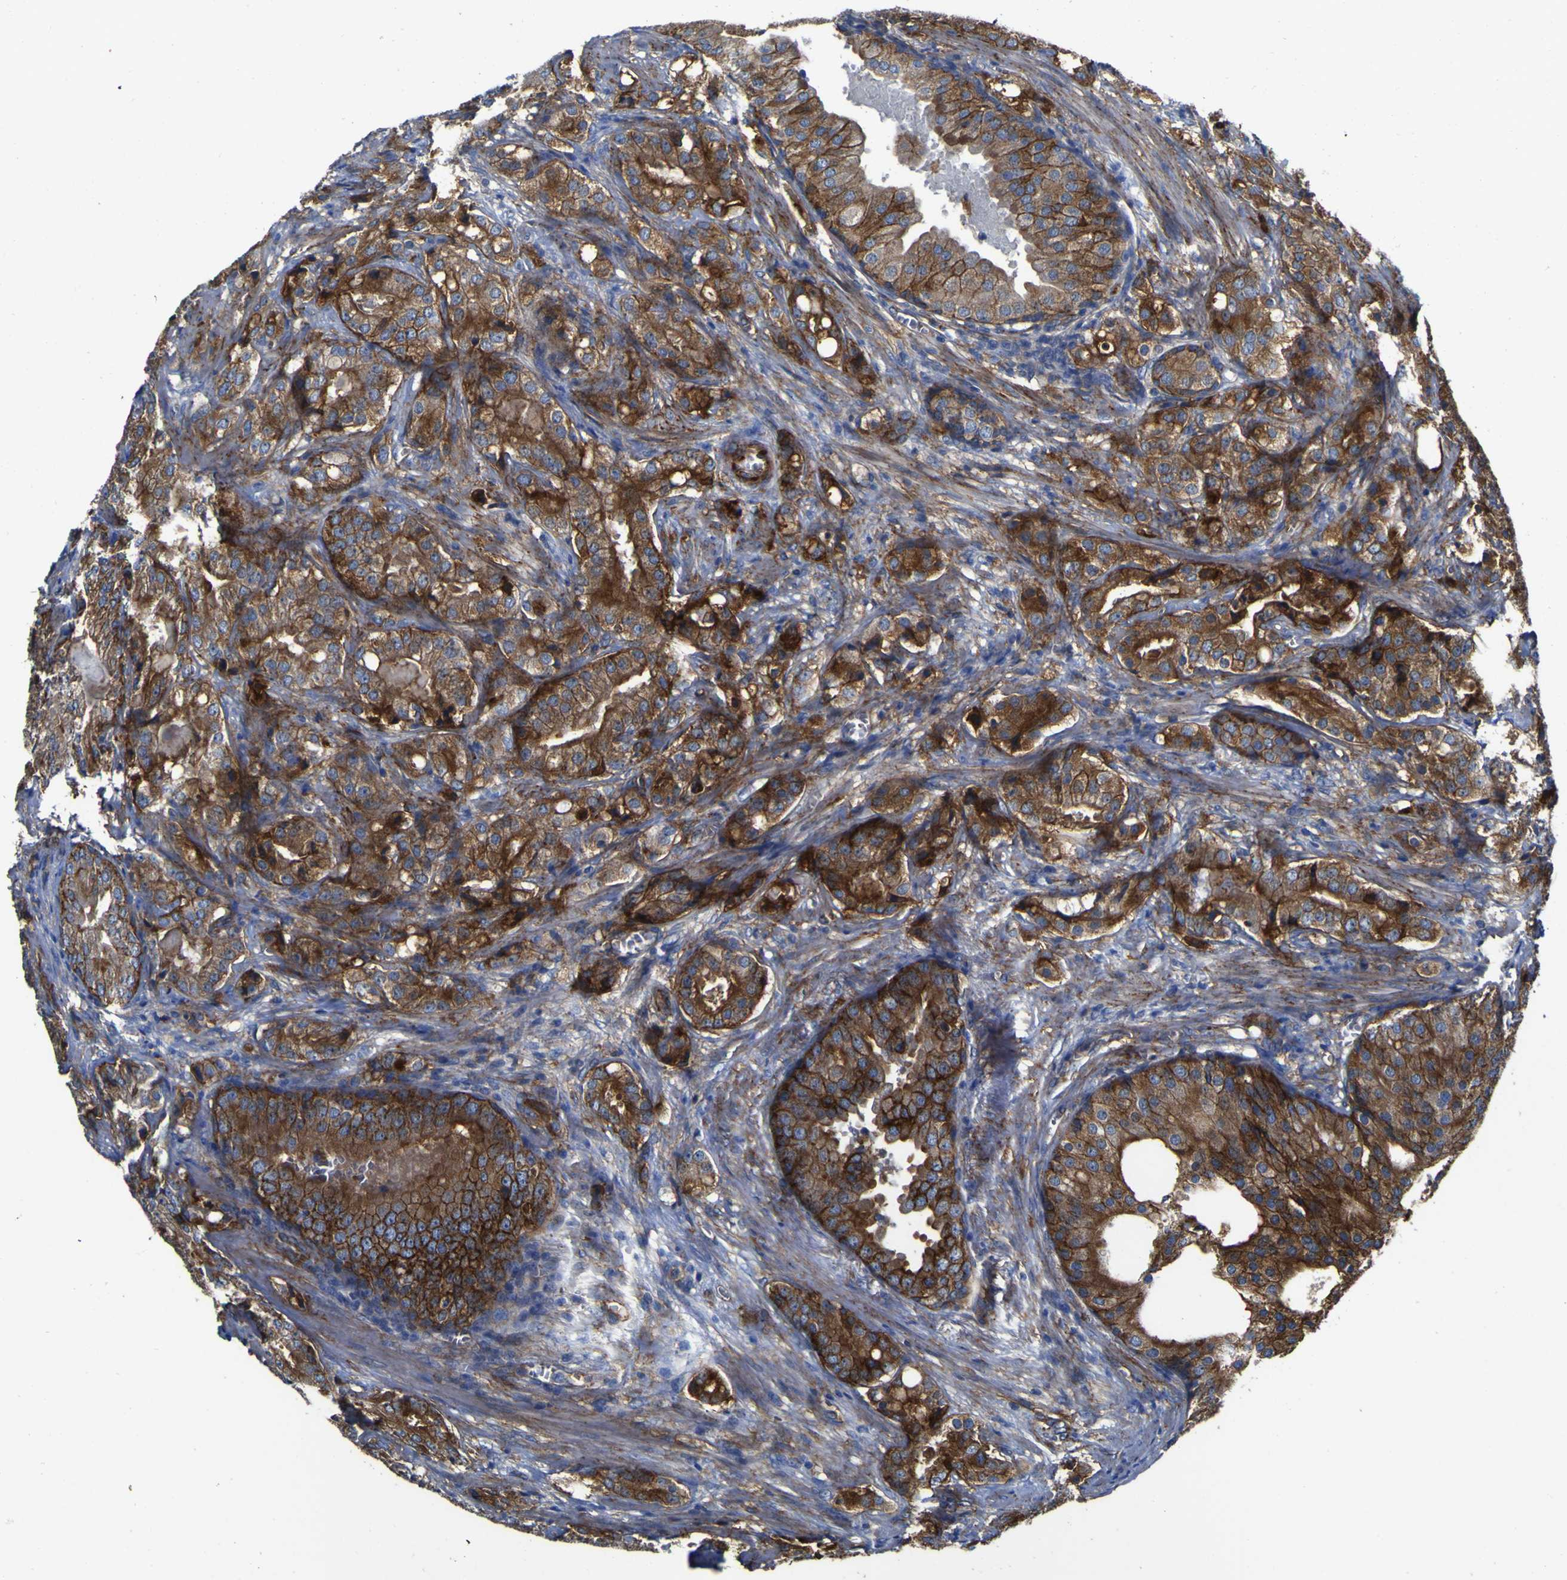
{"staining": {"intensity": "moderate", "quantity": ">75%", "location": "cytoplasmic/membranous"}, "tissue": "prostate cancer", "cell_type": "Tumor cells", "image_type": "cancer", "snomed": [{"axis": "morphology", "description": "Adenocarcinoma, High grade"}, {"axis": "topography", "description": "Prostate"}], "caption": "Tumor cells display medium levels of moderate cytoplasmic/membranous positivity in approximately >75% of cells in human high-grade adenocarcinoma (prostate). The protein is shown in brown color, while the nuclei are stained blue.", "gene": "CD151", "patient": {"sex": "male", "age": 64}}